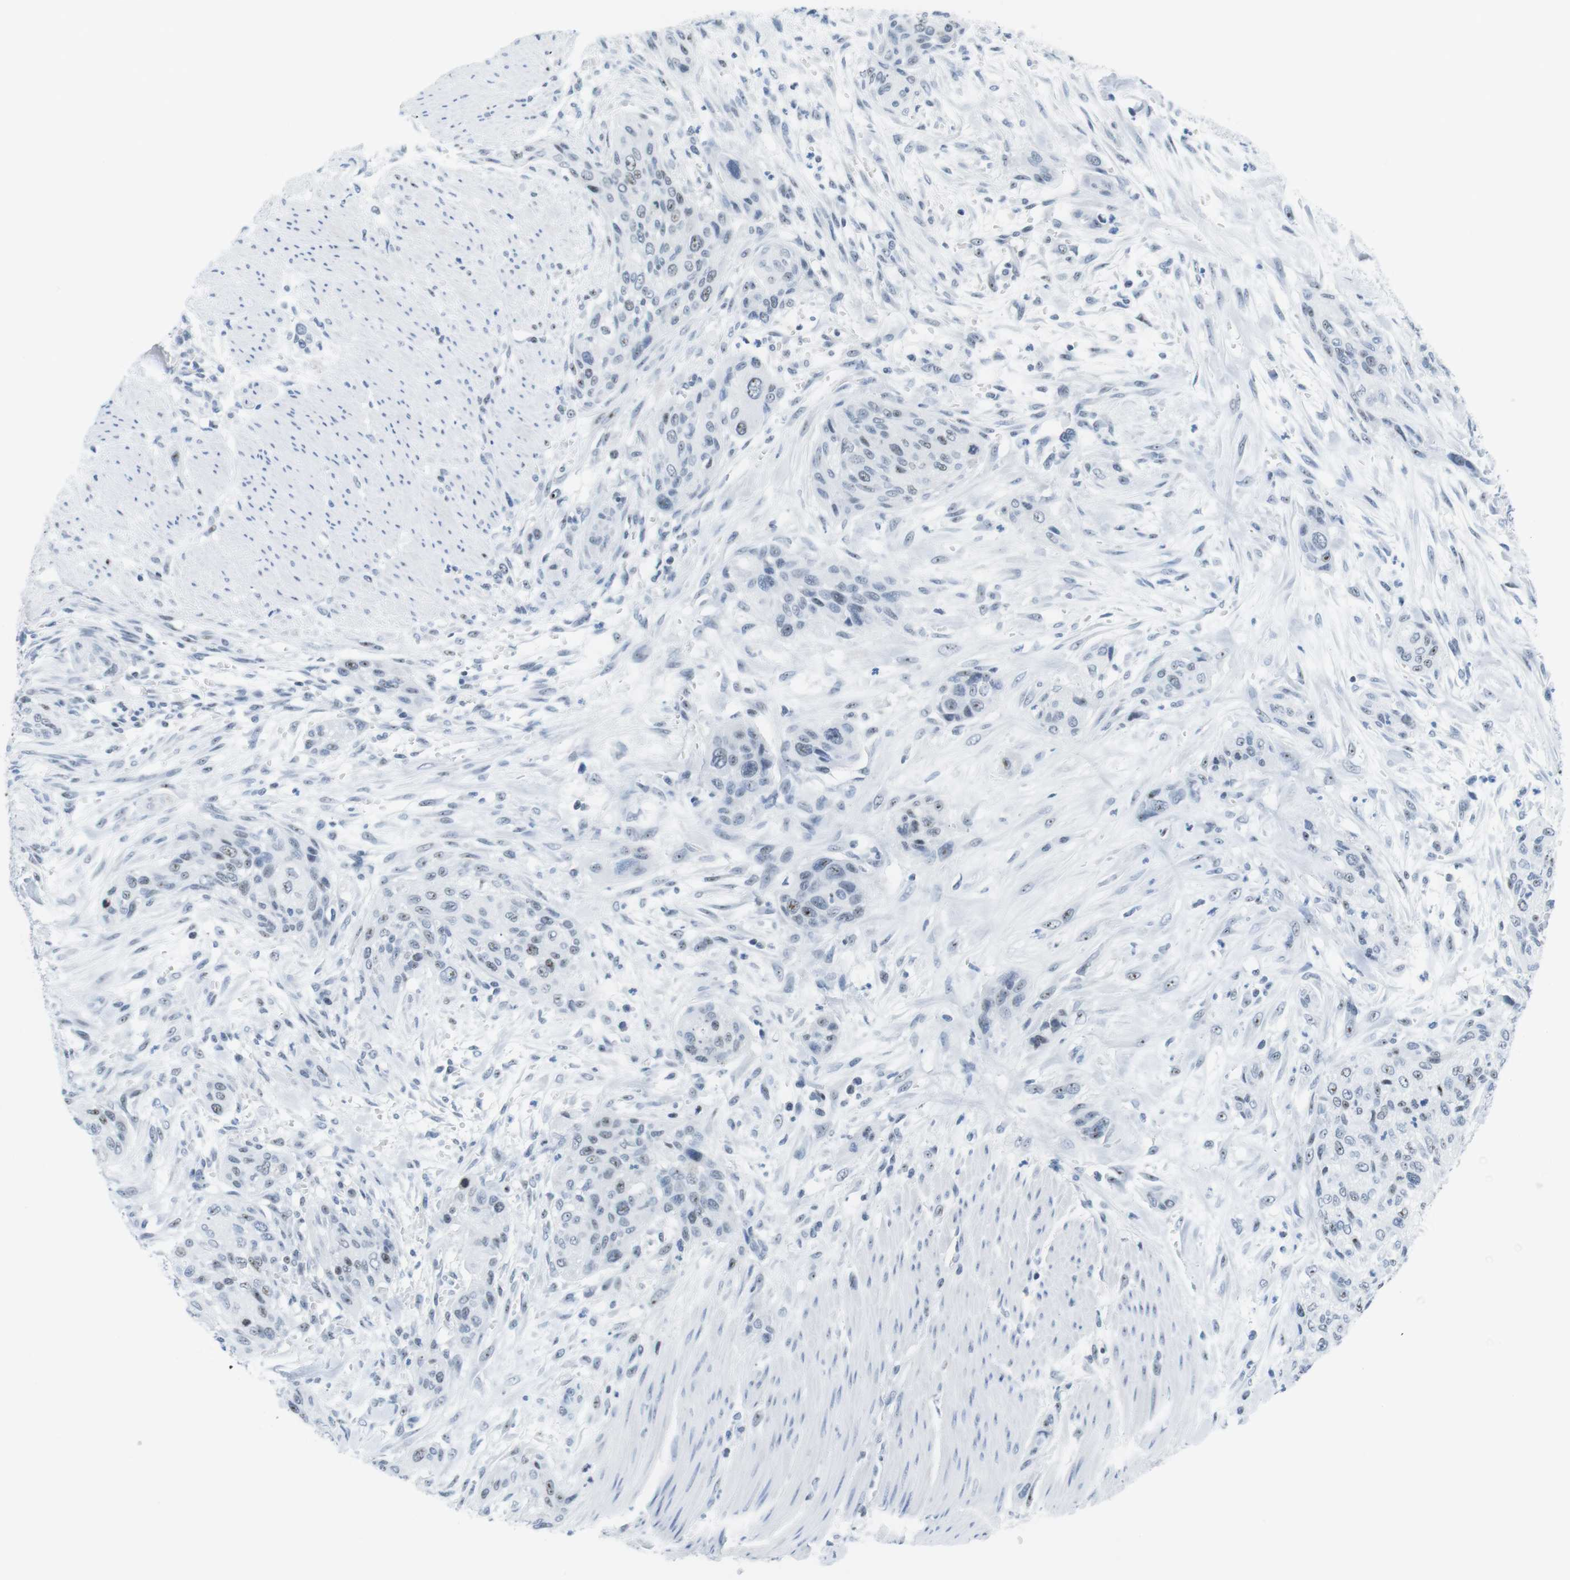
{"staining": {"intensity": "weak", "quantity": "25%-75%", "location": "nuclear"}, "tissue": "urothelial cancer", "cell_type": "Tumor cells", "image_type": "cancer", "snomed": [{"axis": "morphology", "description": "Urothelial carcinoma, High grade"}, {"axis": "topography", "description": "Urinary bladder"}], "caption": "Urothelial cancer stained with a protein marker displays weak staining in tumor cells.", "gene": "NIFK", "patient": {"sex": "male", "age": 35}}